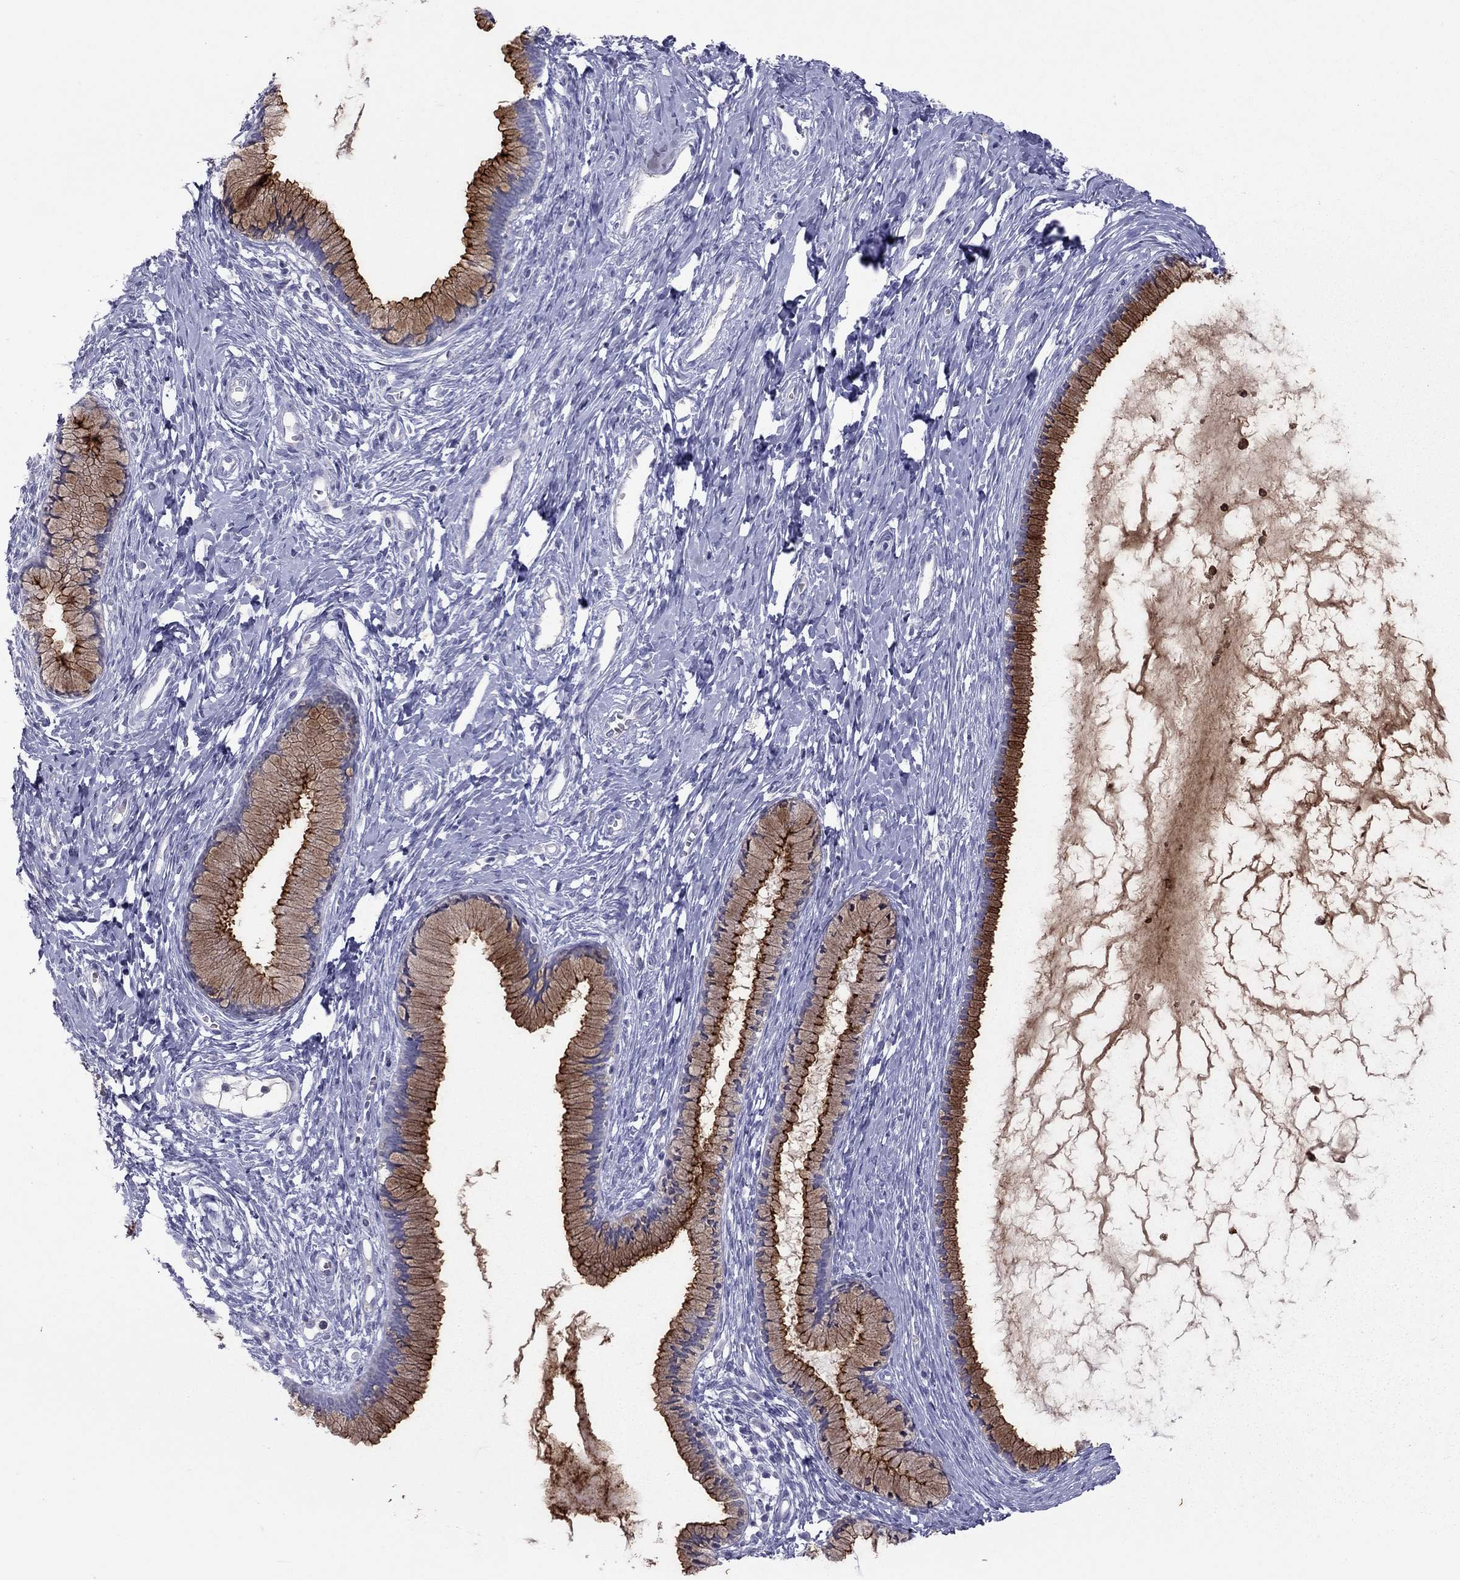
{"staining": {"intensity": "strong", "quantity": ">75%", "location": "cytoplasmic/membranous"}, "tissue": "cervix", "cell_type": "Glandular cells", "image_type": "normal", "snomed": [{"axis": "morphology", "description": "Normal tissue, NOS"}, {"axis": "topography", "description": "Cervix"}], "caption": "Protein positivity by immunohistochemistry (IHC) demonstrates strong cytoplasmic/membranous positivity in approximately >75% of glandular cells in normal cervix.", "gene": "MUC16", "patient": {"sex": "female", "age": 40}}